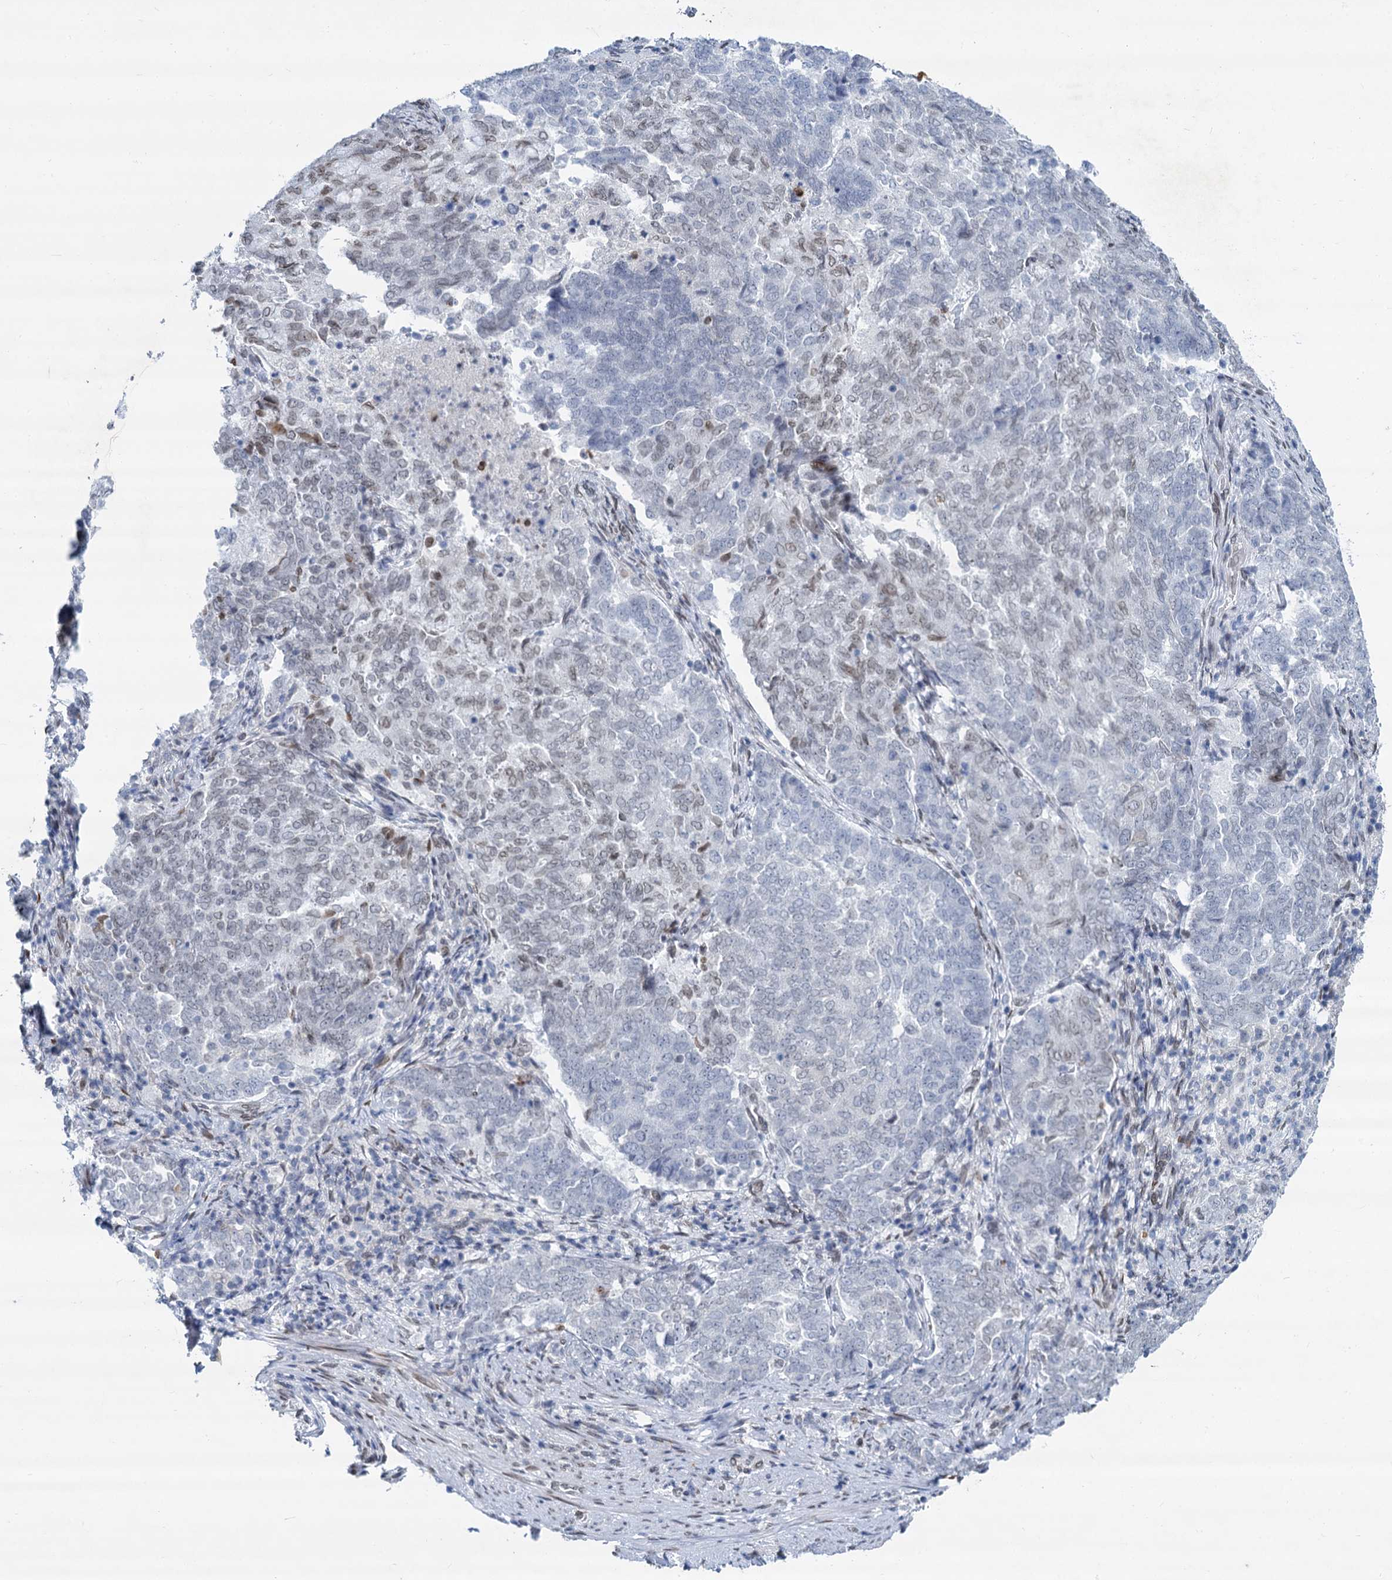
{"staining": {"intensity": "weak", "quantity": "<25%", "location": "nuclear"}, "tissue": "endometrial cancer", "cell_type": "Tumor cells", "image_type": "cancer", "snomed": [{"axis": "morphology", "description": "Adenocarcinoma, NOS"}, {"axis": "topography", "description": "Endometrium"}], "caption": "Immunohistochemistry (IHC) of human endometrial adenocarcinoma reveals no staining in tumor cells.", "gene": "PRSS35", "patient": {"sex": "female", "age": 80}}